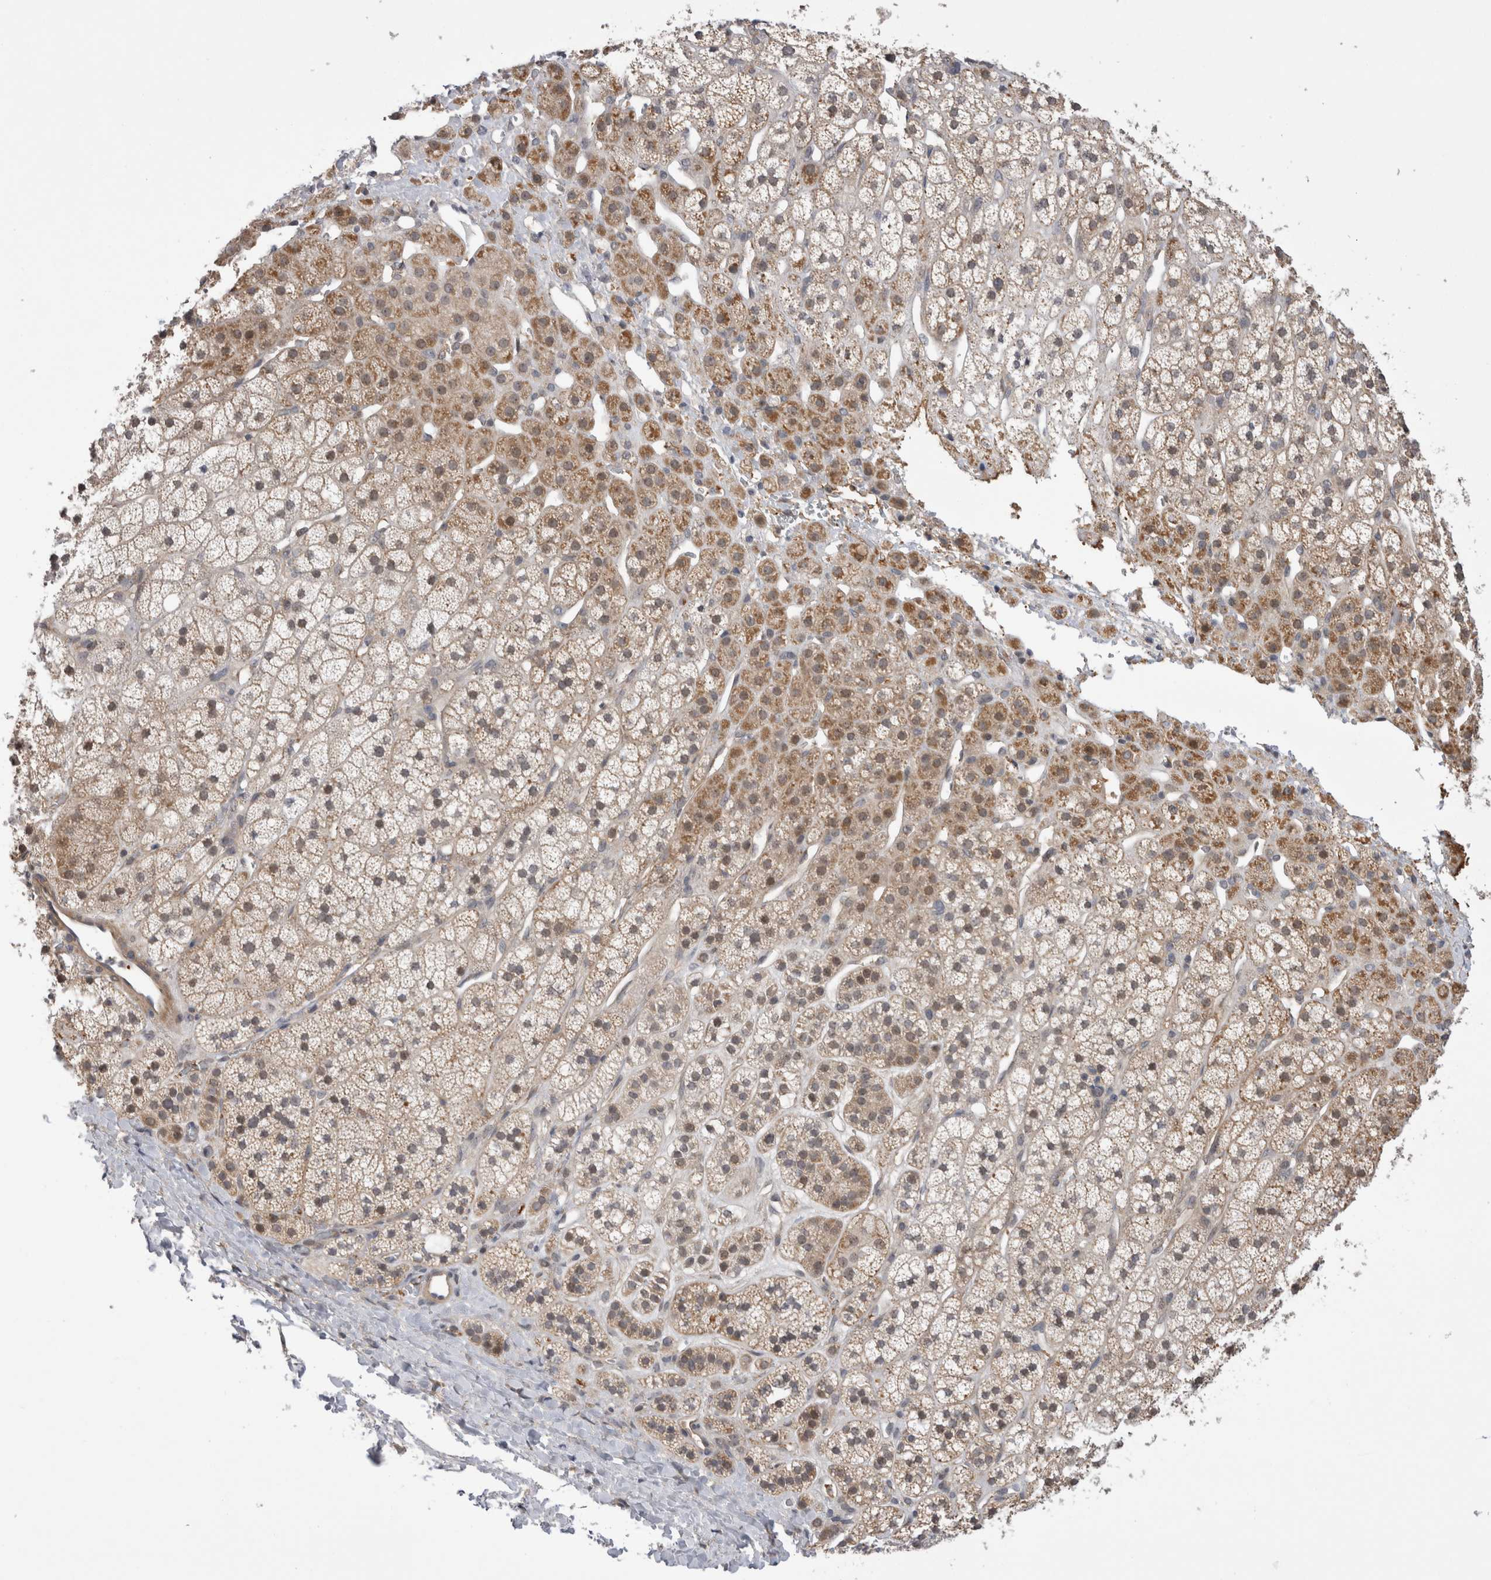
{"staining": {"intensity": "moderate", "quantity": "25%-75%", "location": "cytoplasmic/membranous"}, "tissue": "adrenal gland", "cell_type": "Glandular cells", "image_type": "normal", "snomed": [{"axis": "morphology", "description": "Normal tissue, NOS"}, {"axis": "topography", "description": "Adrenal gland"}], "caption": "This photomicrograph shows IHC staining of benign human adrenal gland, with medium moderate cytoplasmic/membranous expression in approximately 25%-75% of glandular cells.", "gene": "ARHGAP29", "patient": {"sex": "male", "age": 56}}